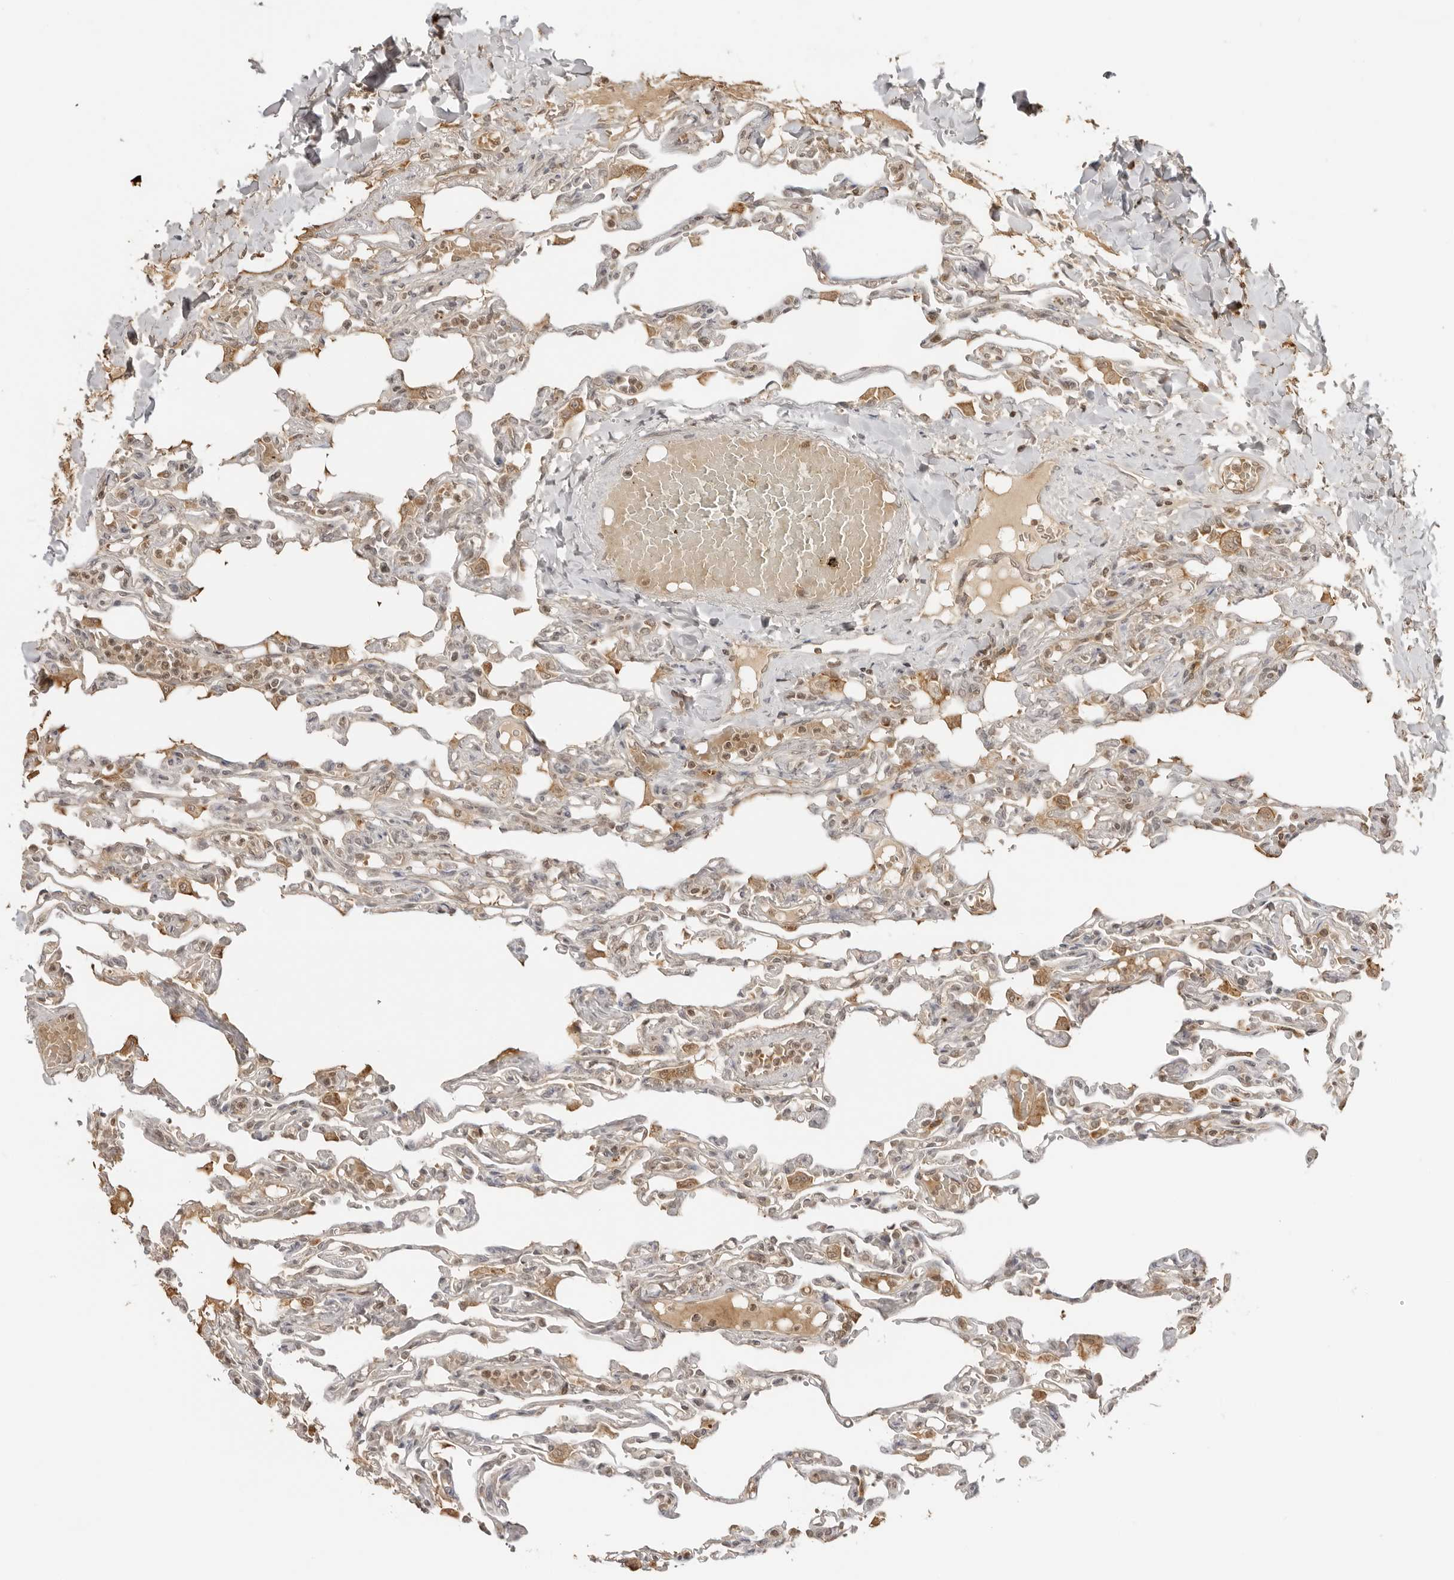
{"staining": {"intensity": "moderate", "quantity": "<25%", "location": "cytoplasmic/membranous,nuclear"}, "tissue": "lung", "cell_type": "Alveolar cells", "image_type": "normal", "snomed": [{"axis": "morphology", "description": "Normal tissue, NOS"}, {"axis": "topography", "description": "Lung"}], "caption": "DAB immunohistochemical staining of normal lung exhibits moderate cytoplasmic/membranous,nuclear protein expression in about <25% of alveolar cells. (brown staining indicates protein expression, while blue staining denotes nuclei).", "gene": "IKBKE", "patient": {"sex": "male", "age": 21}}